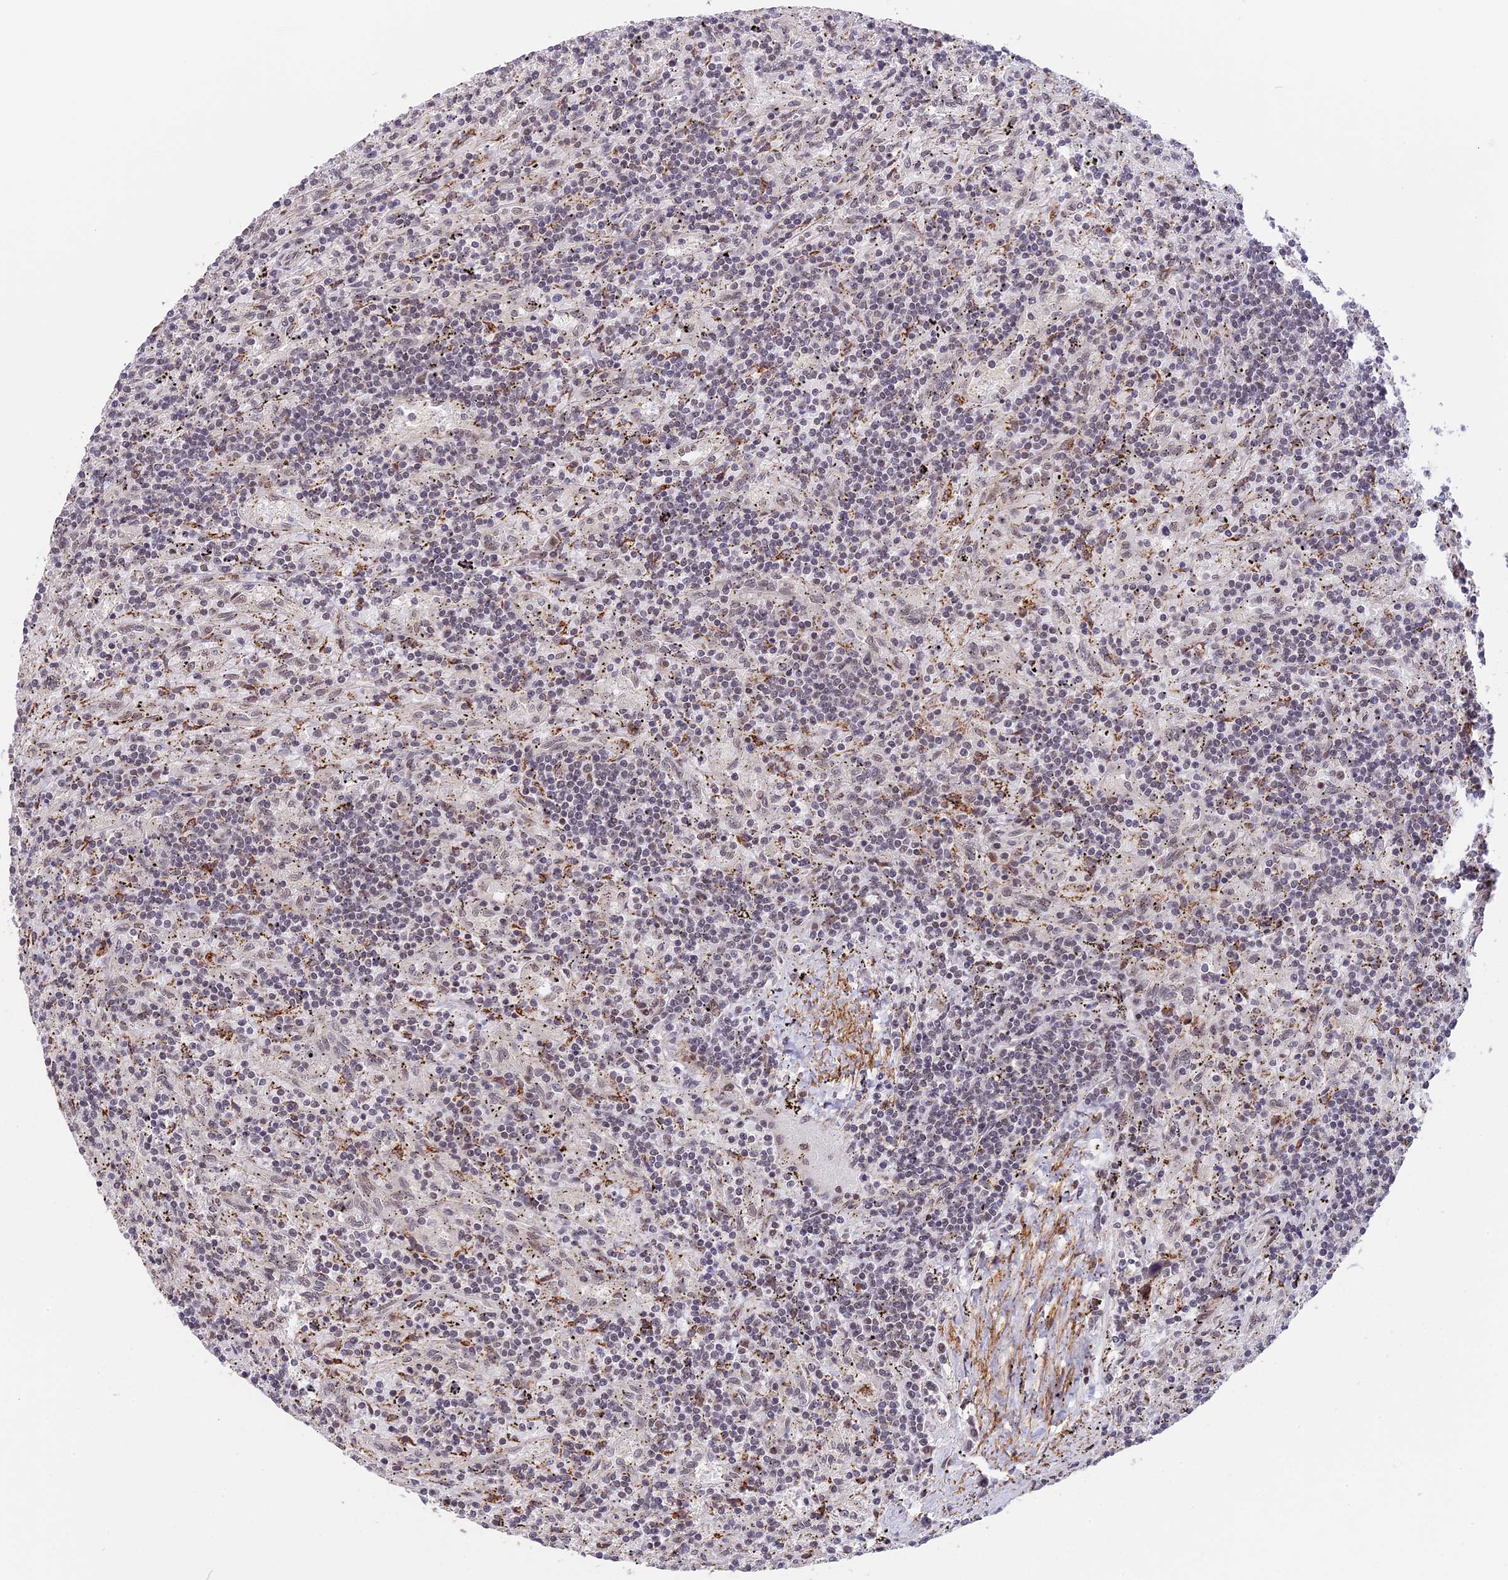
{"staining": {"intensity": "weak", "quantity": "<25%", "location": "nuclear"}, "tissue": "lymphoma", "cell_type": "Tumor cells", "image_type": "cancer", "snomed": [{"axis": "morphology", "description": "Malignant lymphoma, non-Hodgkin's type, Low grade"}, {"axis": "topography", "description": "Spleen"}], "caption": "DAB immunohistochemical staining of lymphoma shows no significant positivity in tumor cells. (Brightfield microscopy of DAB immunohistochemistry (IHC) at high magnification).", "gene": "POLR2C", "patient": {"sex": "male", "age": 76}}